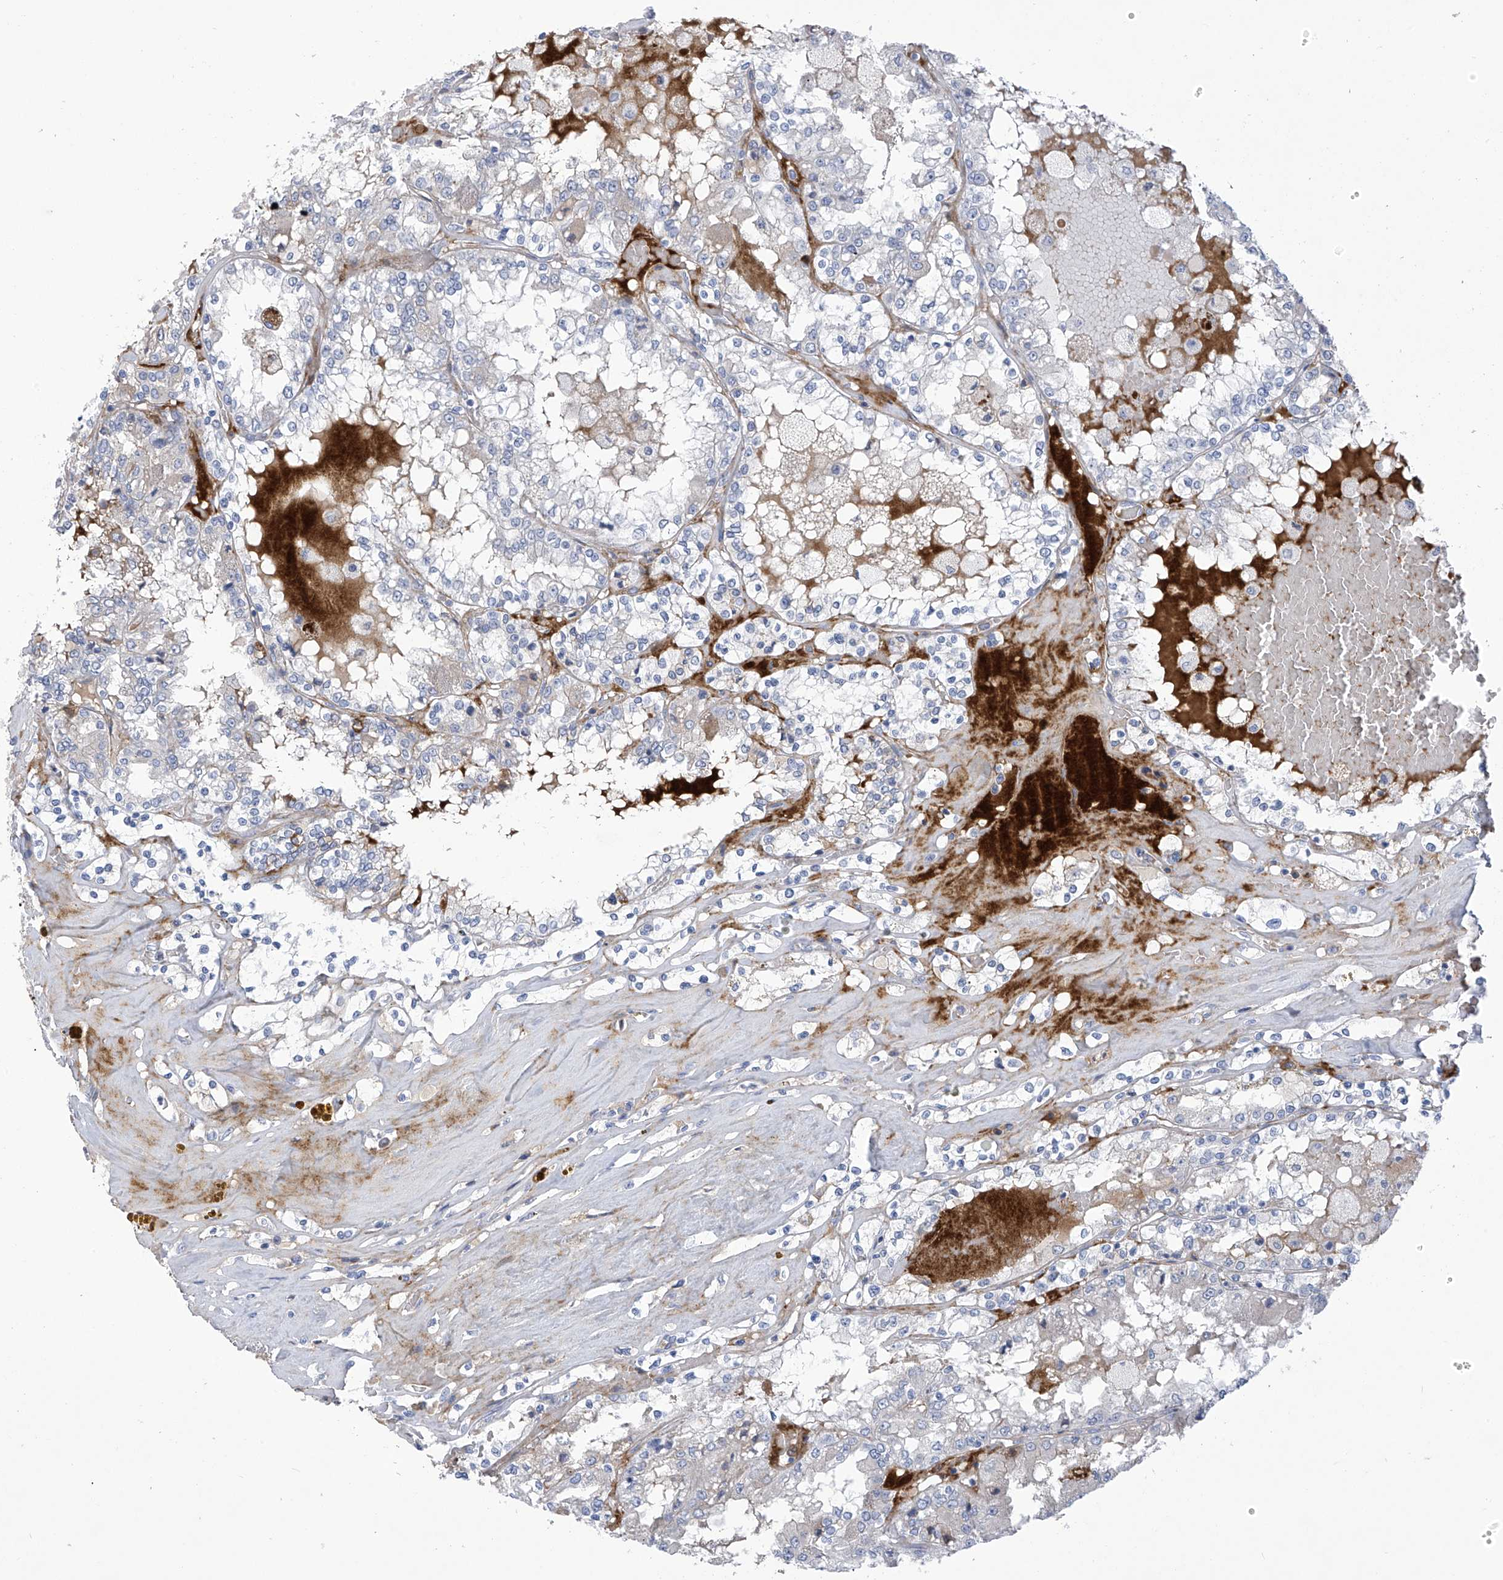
{"staining": {"intensity": "negative", "quantity": "none", "location": "none"}, "tissue": "renal cancer", "cell_type": "Tumor cells", "image_type": "cancer", "snomed": [{"axis": "morphology", "description": "Adenocarcinoma, NOS"}, {"axis": "topography", "description": "Kidney"}], "caption": "A histopathology image of renal adenocarcinoma stained for a protein reveals no brown staining in tumor cells.", "gene": "SLCO4A1", "patient": {"sex": "female", "age": 56}}